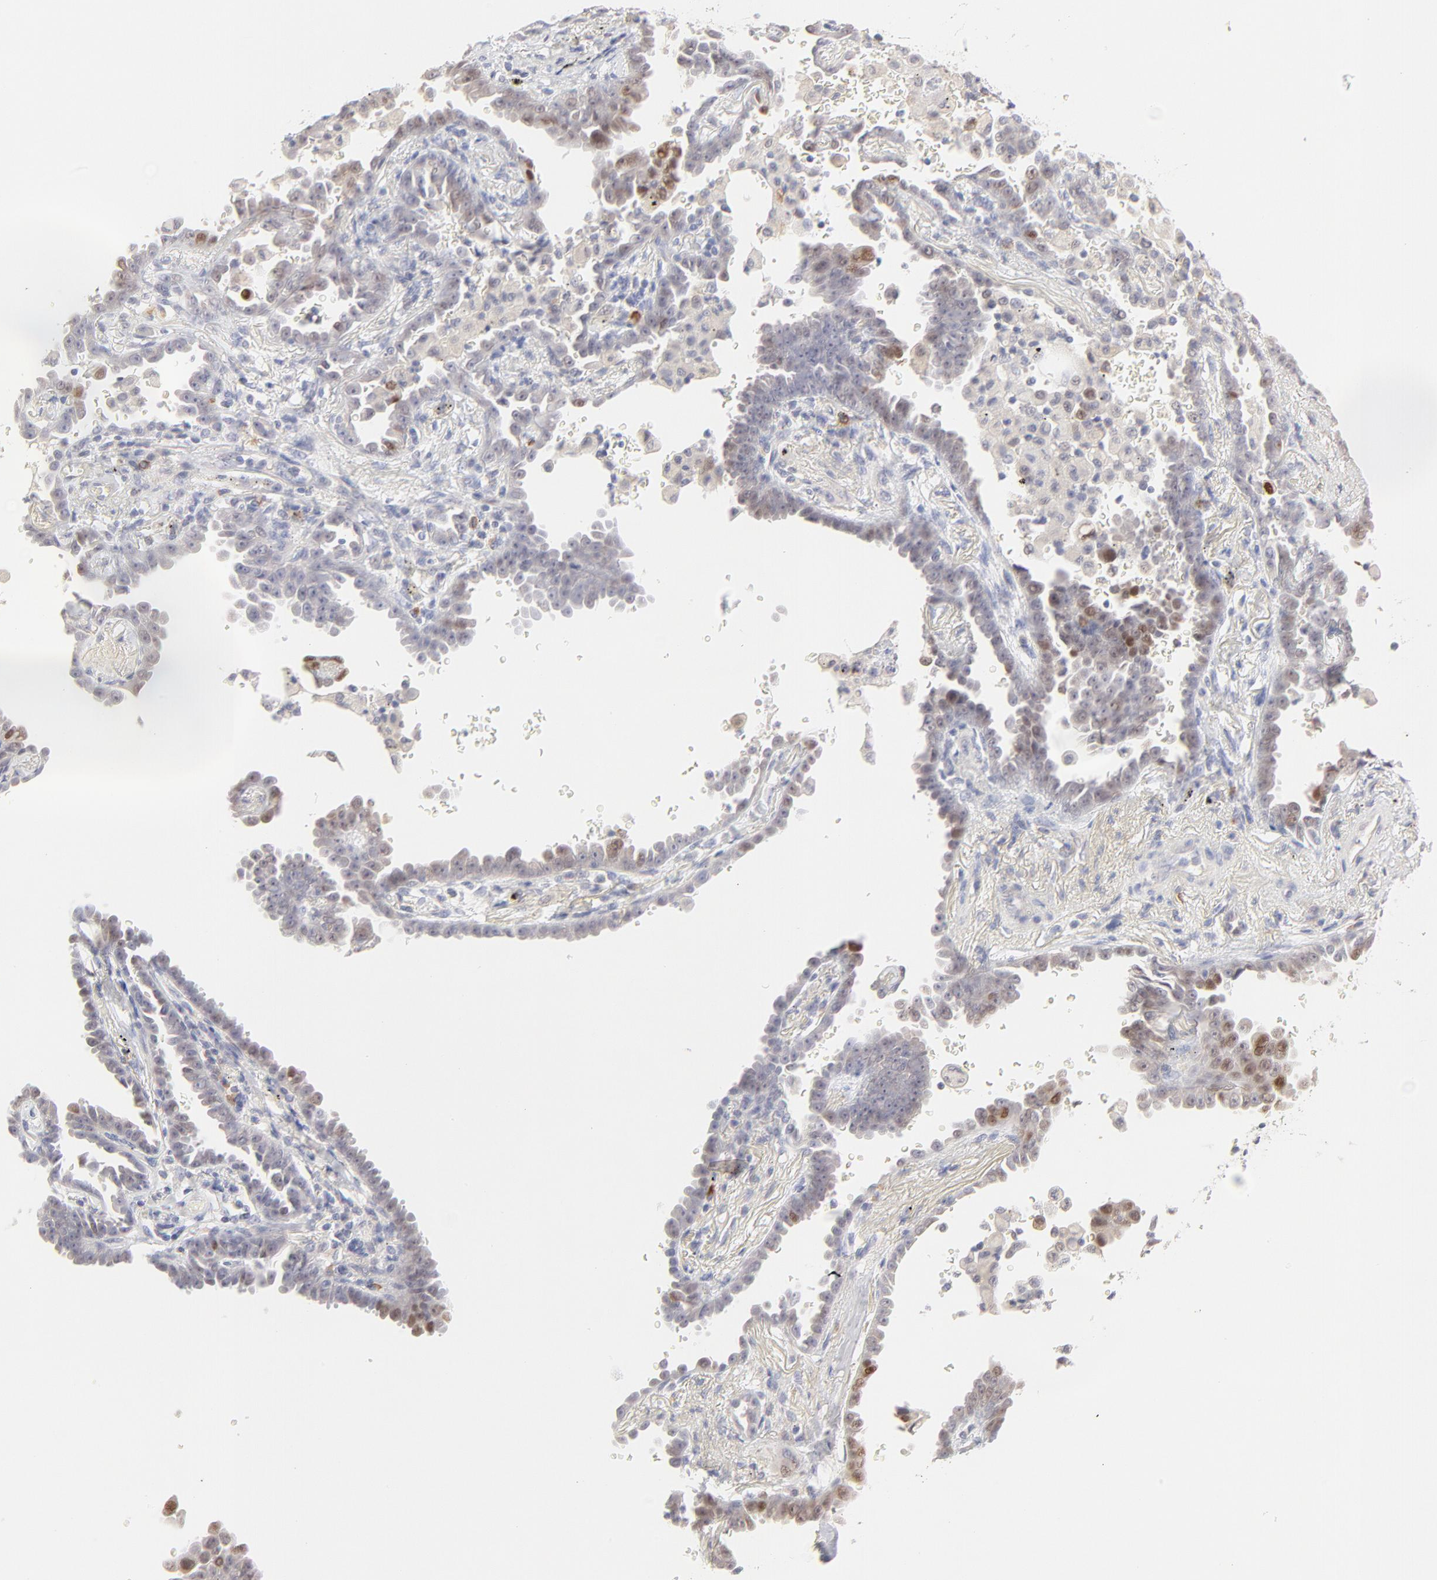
{"staining": {"intensity": "weak", "quantity": "<25%", "location": "nuclear"}, "tissue": "lung cancer", "cell_type": "Tumor cells", "image_type": "cancer", "snomed": [{"axis": "morphology", "description": "Adenocarcinoma, NOS"}, {"axis": "topography", "description": "Lung"}], "caption": "Human lung cancer stained for a protein using IHC reveals no positivity in tumor cells.", "gene": "ELF3", "patient": {"sex": "female", "age": 64}}